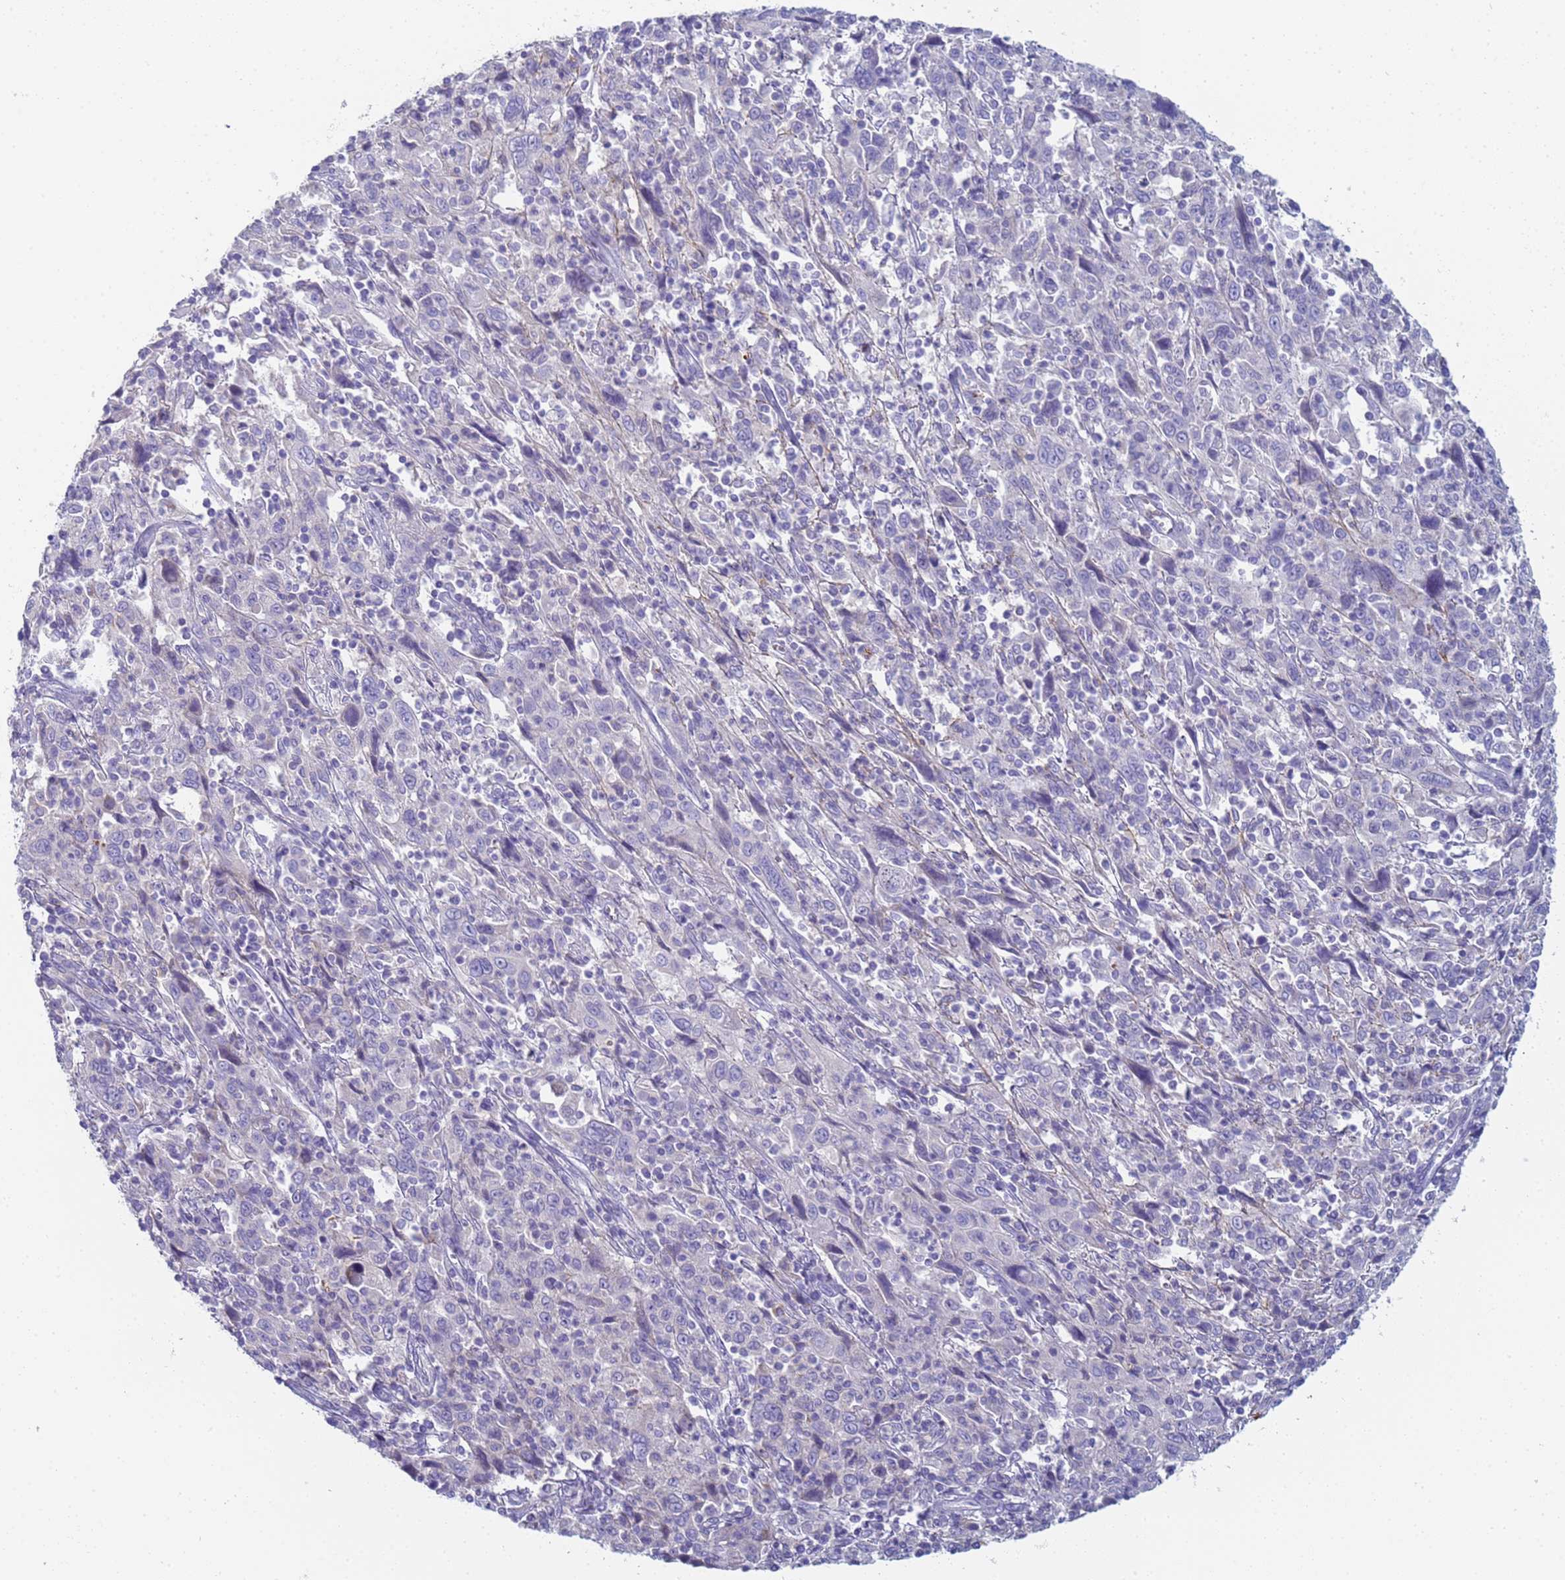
{"staining": {"intensity": "negative", "quantity": "none", "location": "none"}, "tissue": "cervical cancer", "cell_type": "Tumor cells", "image_type": "cancer", "snomed": [{"axis": "morphology", "description": "Squamous cell carcinoma, NOS"}, {"axis": "topography", "description": "Cervix"}], "caption": "The micrograph exhibits no staining of tumor cells in cervical squamous cell carcinoma. (Immunohistochemistry (ihc), brightfield microscopy, high magnification).", "gene": "CR1", "patient": {"sex": "female", "age": 46}}